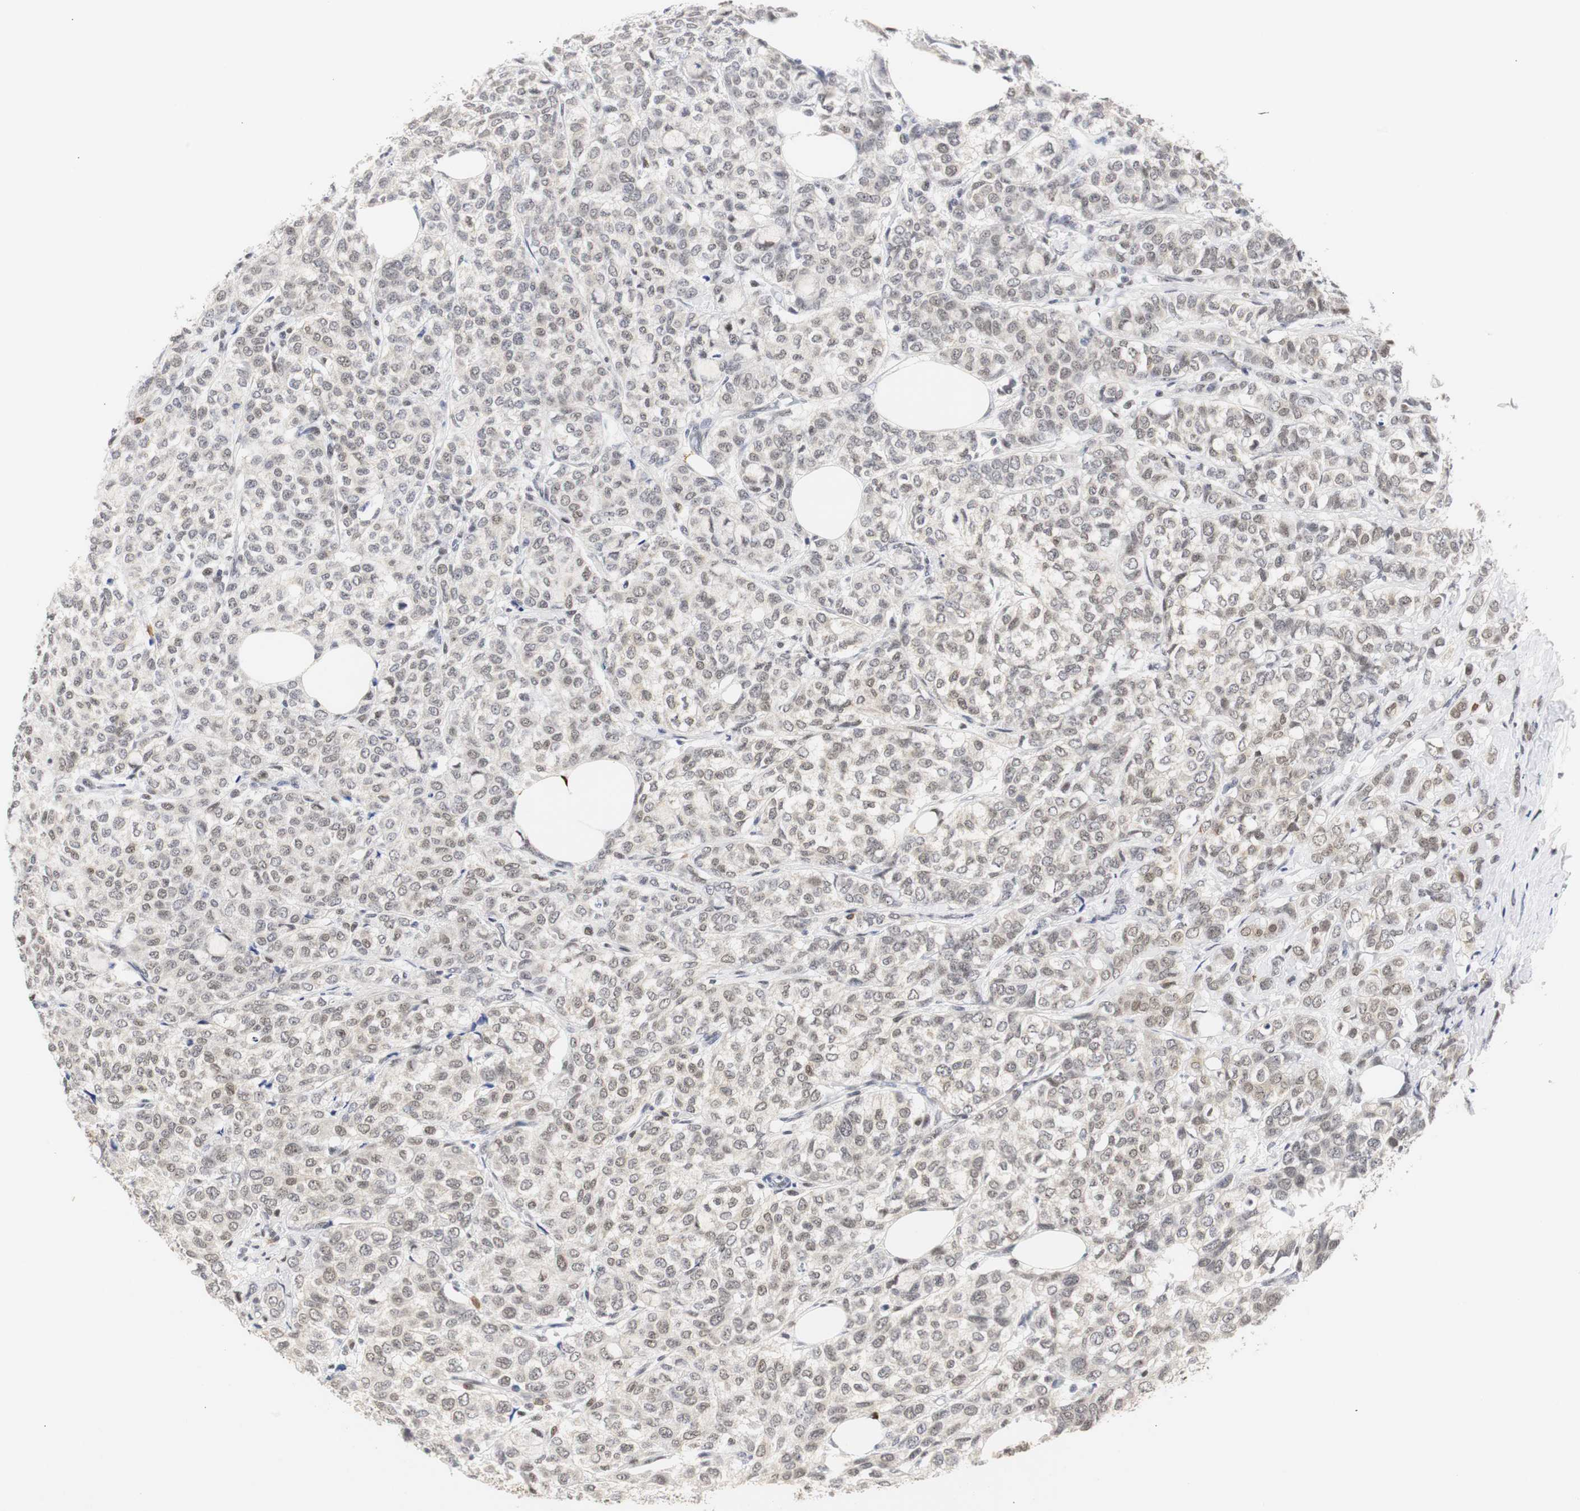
{"staining": {"intensity": "weak", "quantity": "<25%", "location": "nuclear"}, "tissue": "breast cancer", "cell_type": "Tumor cells", "image_type": "cancer", "snomed": [{"axis": "morphology", "description": "Lobular carcinoma"}, {"axis": "topography", "description": "Breast"}], "caption": "Tumor cells are negative for protein expression in human breast lobular carcinoma.", "gene": "ZFC3H1", "patient": {"sex": "female", "age": 60}}